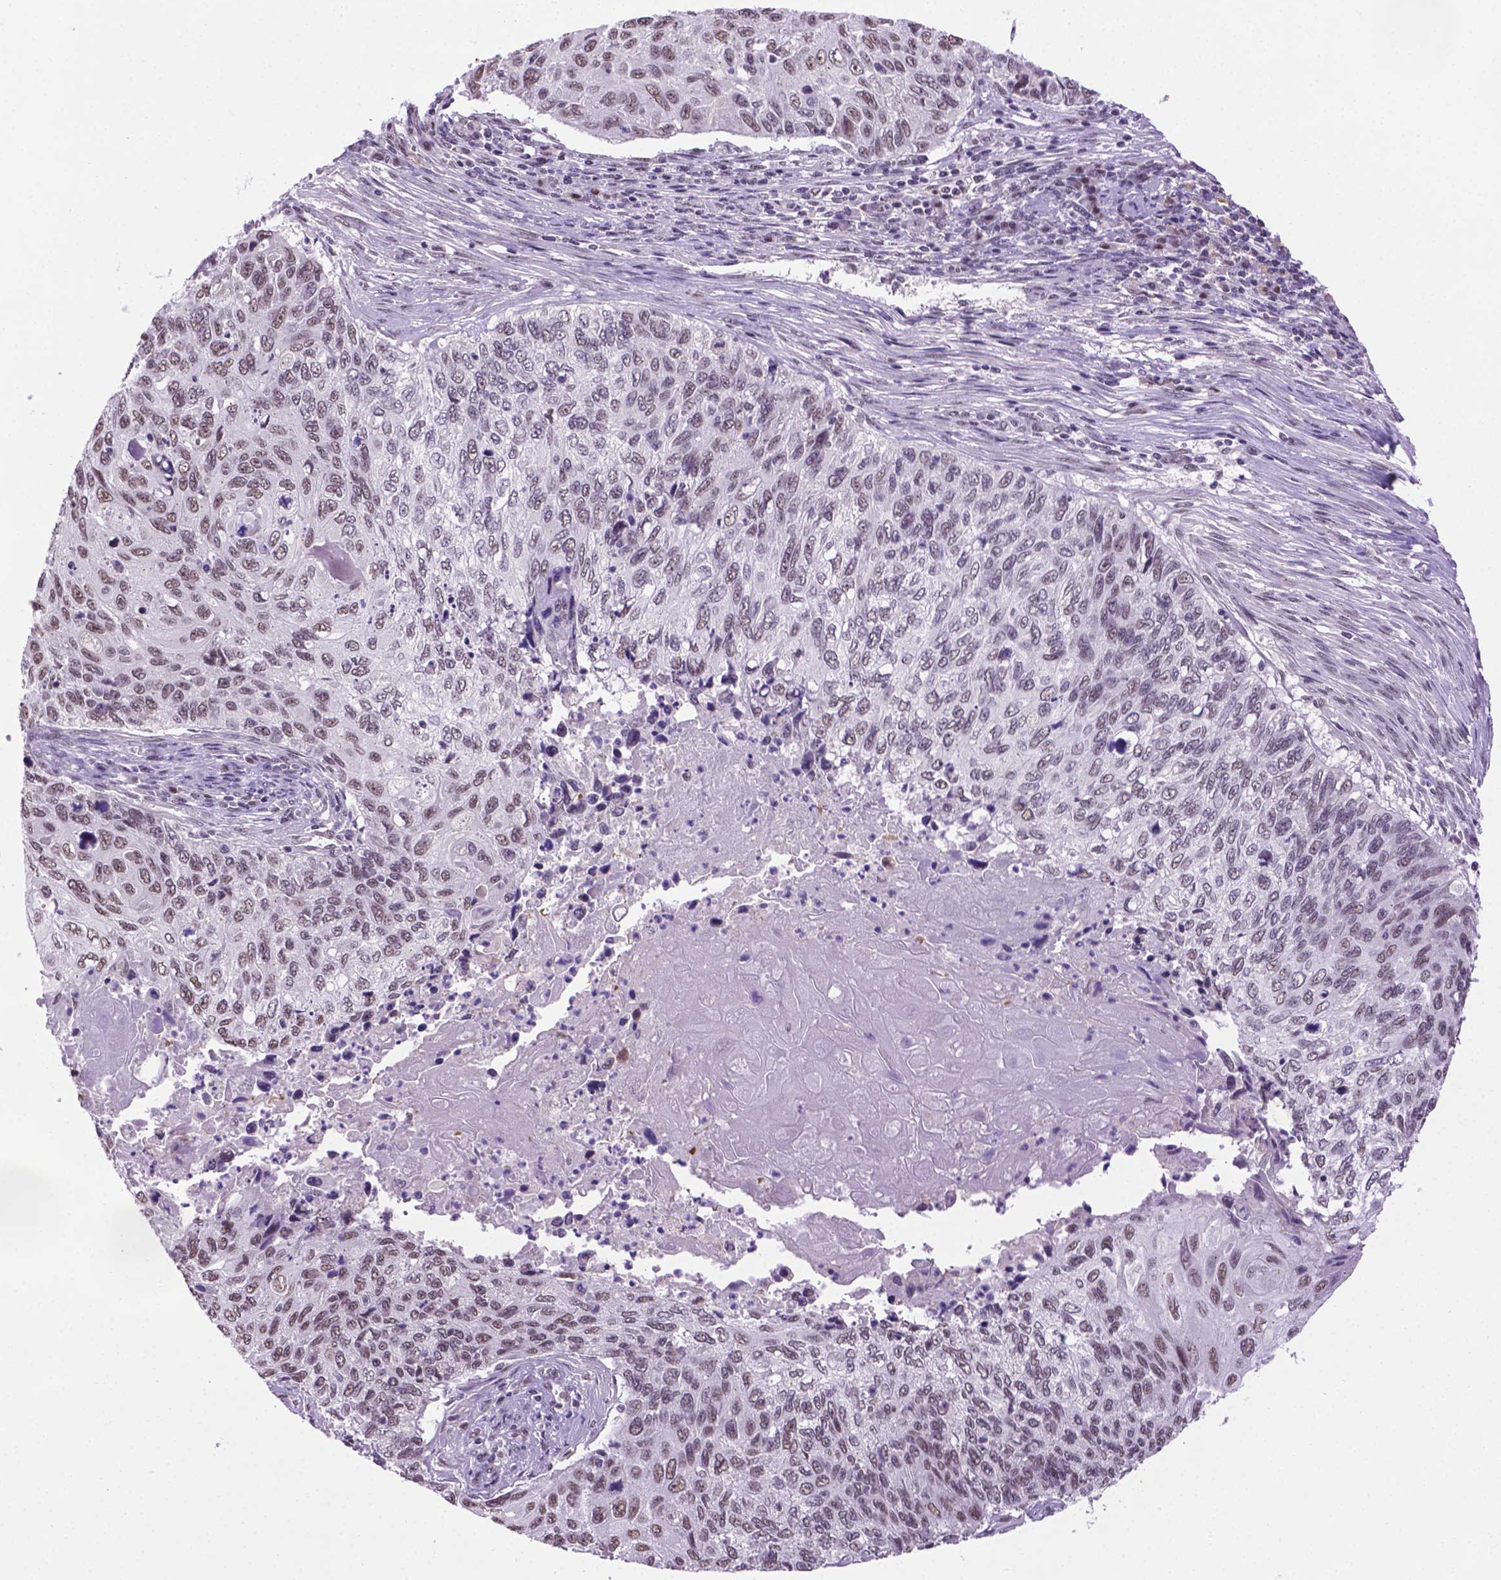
{"staining": {"intensity": "weak", "quantity": ">75%", "location": "nuclear"}, "tissue": "cervical cancer", "cell_type": "Tumor cells", "image_type": "cancer", "snomed": [{"axis": "morphology", "description": "Squamous cell carcinoma, NOS"}, {"axis": "topography", "description": "Cervix"}], "caption": "Human squamous cell carcinoma (cervical) stained for a protein (brown) displays weak nuclear positive positivity in approximately >75% of tumor cells.", "gene": "ABI2", "patient": {"sex": "female", "age": 70}}